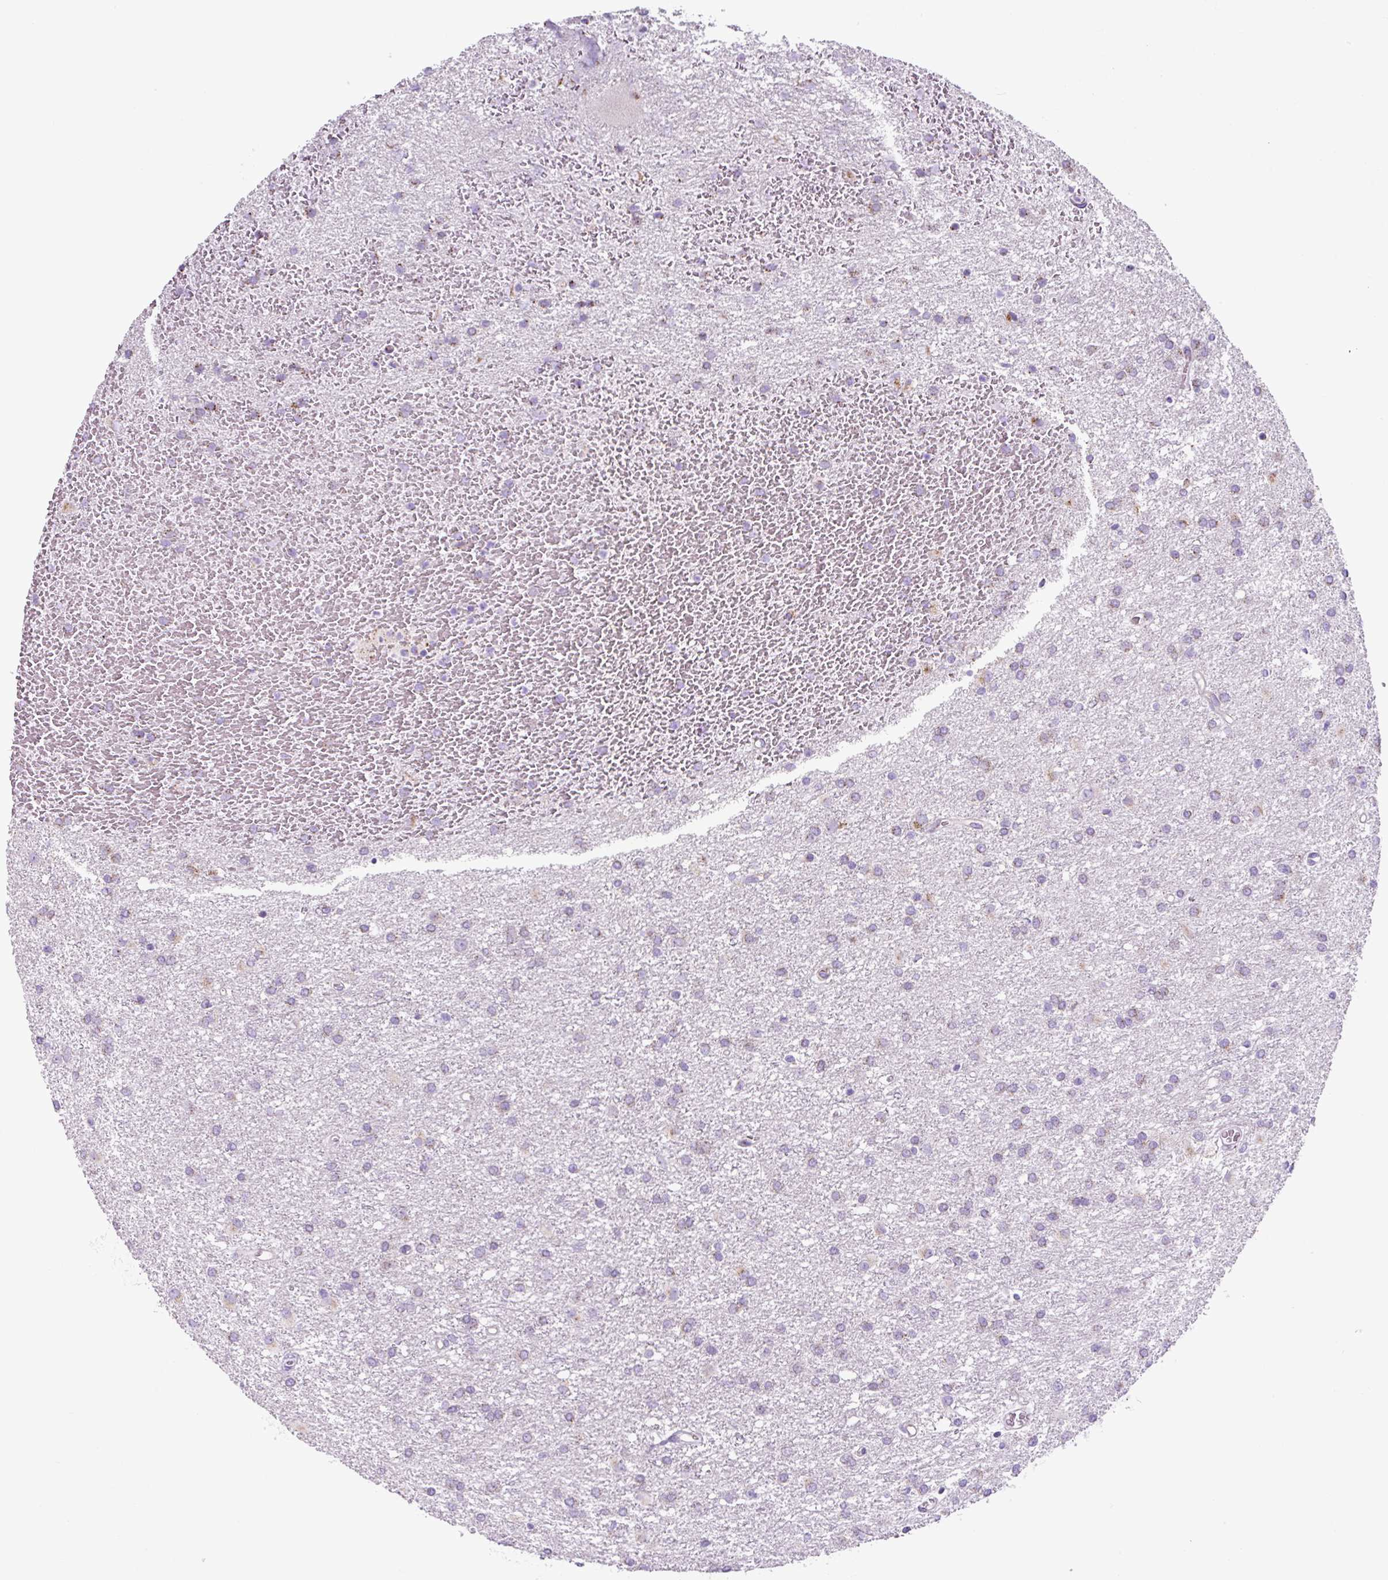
{"staining": {"intensity": "moderate", "quantity": "<25%", "location": "cytoplasmic/membranous"}, "tissue": "glioma", "cell_type": "Tumor cells", "image_type": "cancer", "snomed": [{"axis": "morphology", "description": "Glioma, malignant, High grade"}, {"axis": "topography", "description": "Brain"}], "caption": "Immunohistochemistry histopathology image of human glioma stained for a protein (brown), which displays low levels of moderate cytoplasmic/membranous positivity in approximately <25% of tumor cells.", "gene": "GORASP1", "patient": {"sex": "female", "age": 50}}